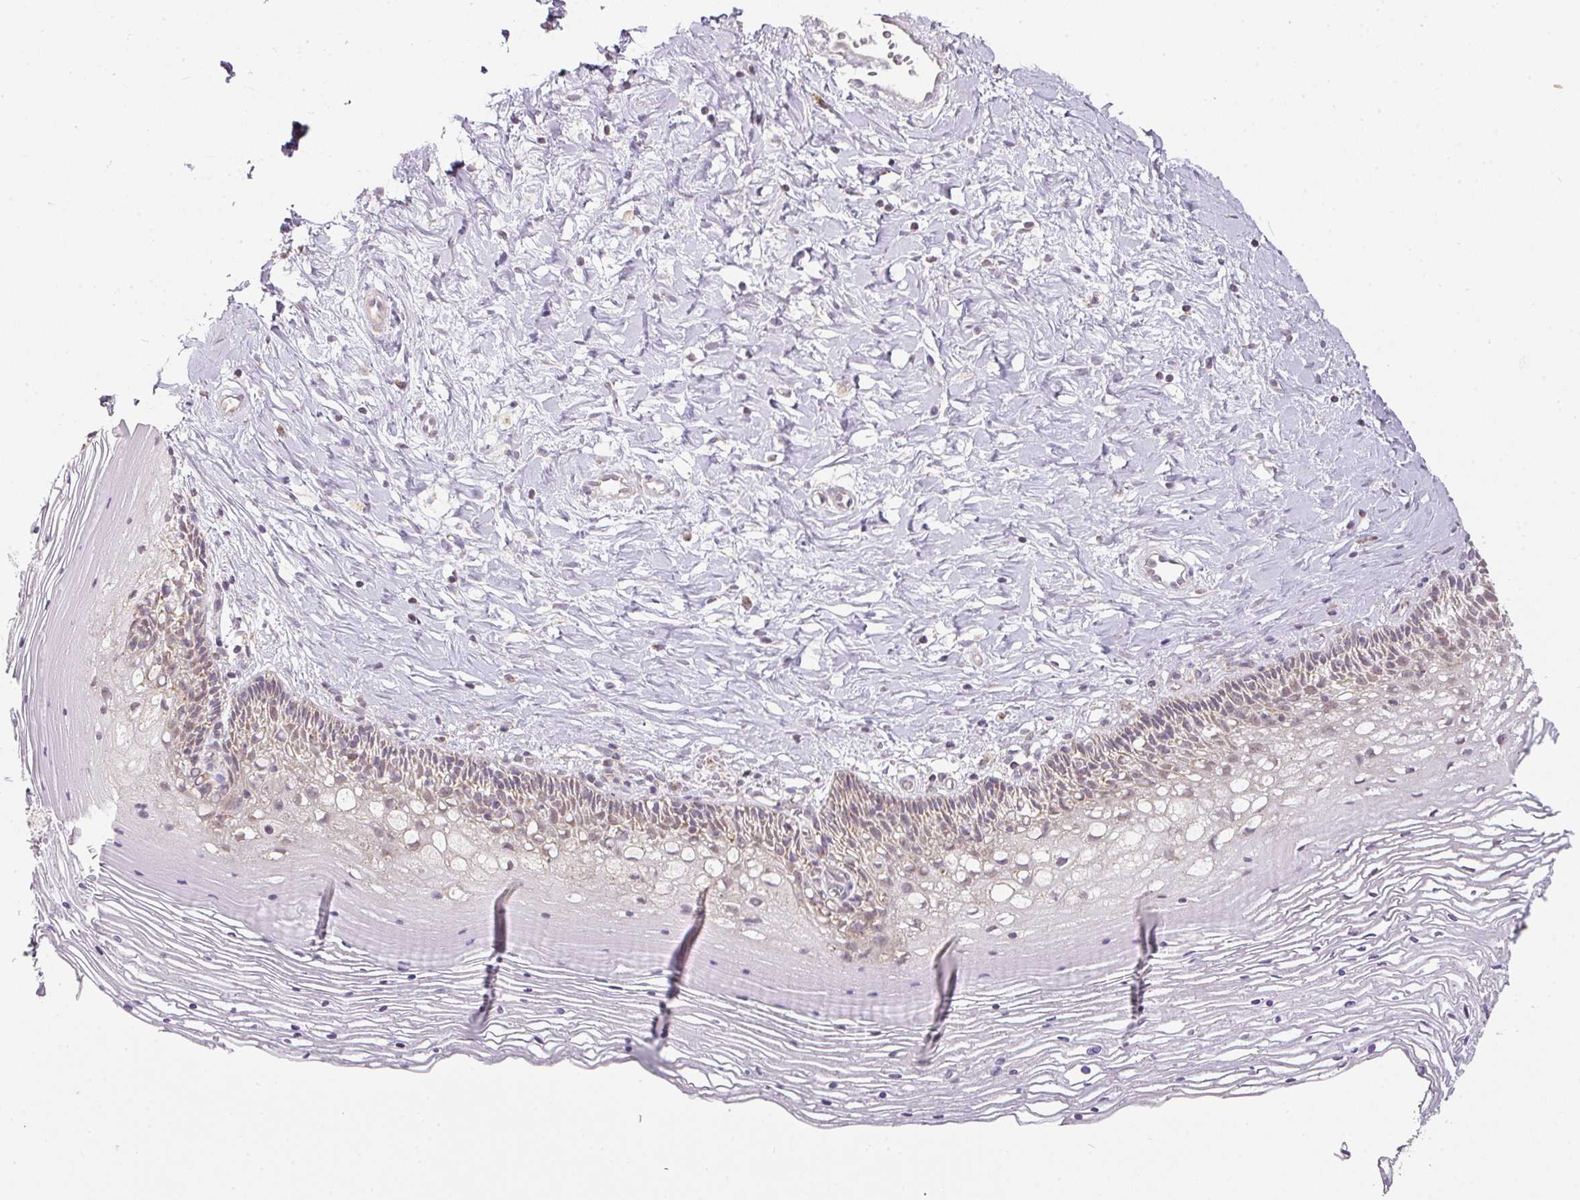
{"staining": {"intensity": "weak", "quantity": ">75%", "location": "cytoplasmic/membranous,nuclear"}, "tissue": "cervix", "cell_type": "Glandular cells", "image_type": "normal", "snomed": [{"axis": "morphology", "description": "Normal tissue, NOS"}, {"axis": "topography", "description": "Cervix"}], "caption": "Benign cervix was stained to show a protein in brown. There is low levels of weak cytoplasmic/membranous,nuclear staining in approximately >75% of glandular cells.", "gene": "MYOM2", "patient": {"sex": "female", "age": 36}}